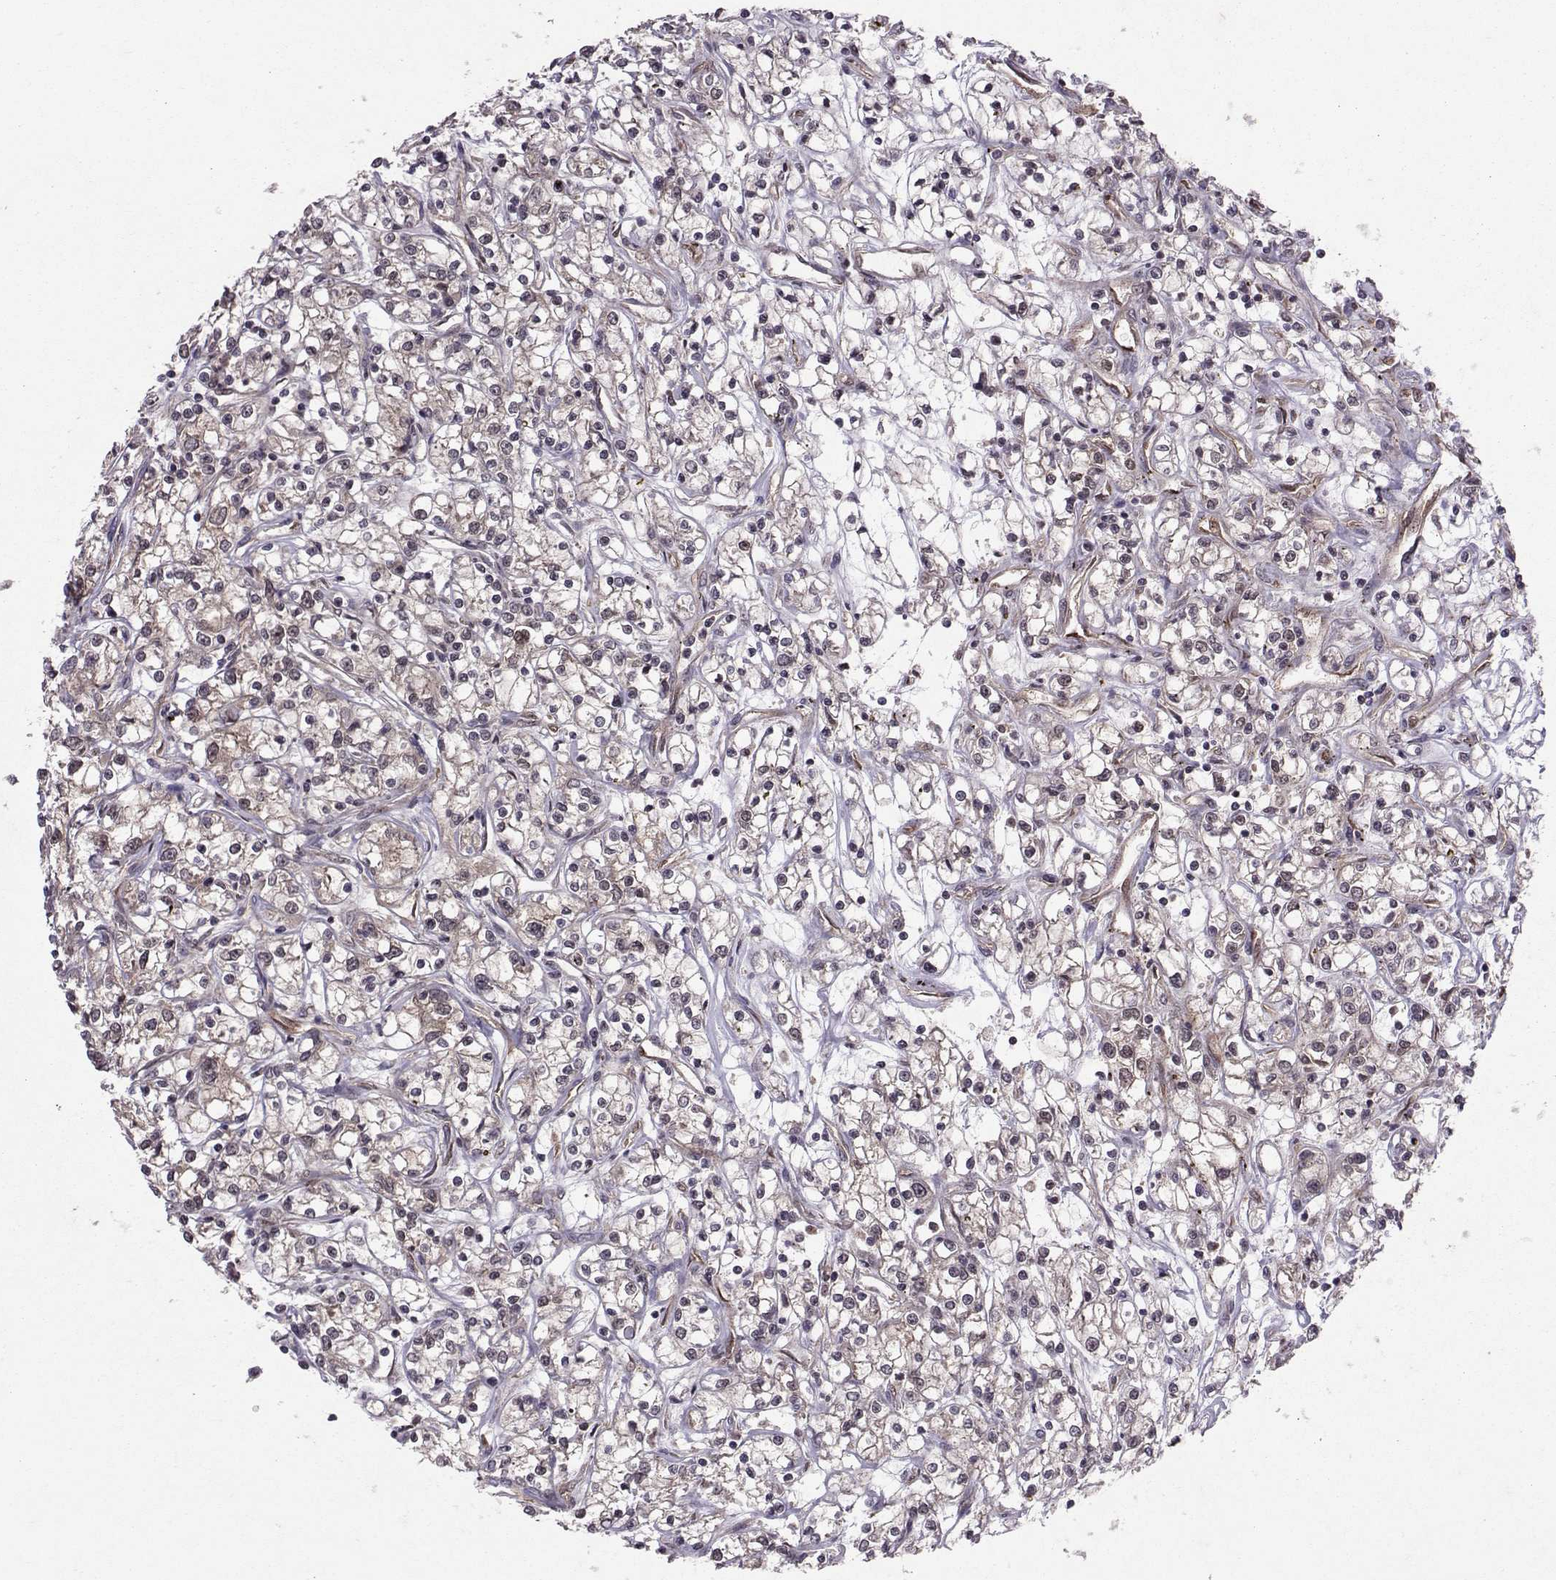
{"staining": {"intensity": "negative", "quantity": "none", "location": "none"}, "tissue": "renal cancer", "cell_type": "Tumor cells", "image_type": "cancer", "snomed": [{"axis": "morphology", "description": "Adenocarcinoma, NOS"}, {"axis": "topography", "description": "Kidney"}], "caption": "This is an IHC image of renal cancer. There is no positivity in tumor cells.", "gene": "PPP2R2A", "patient": {"sex": "female", "age": 59}}